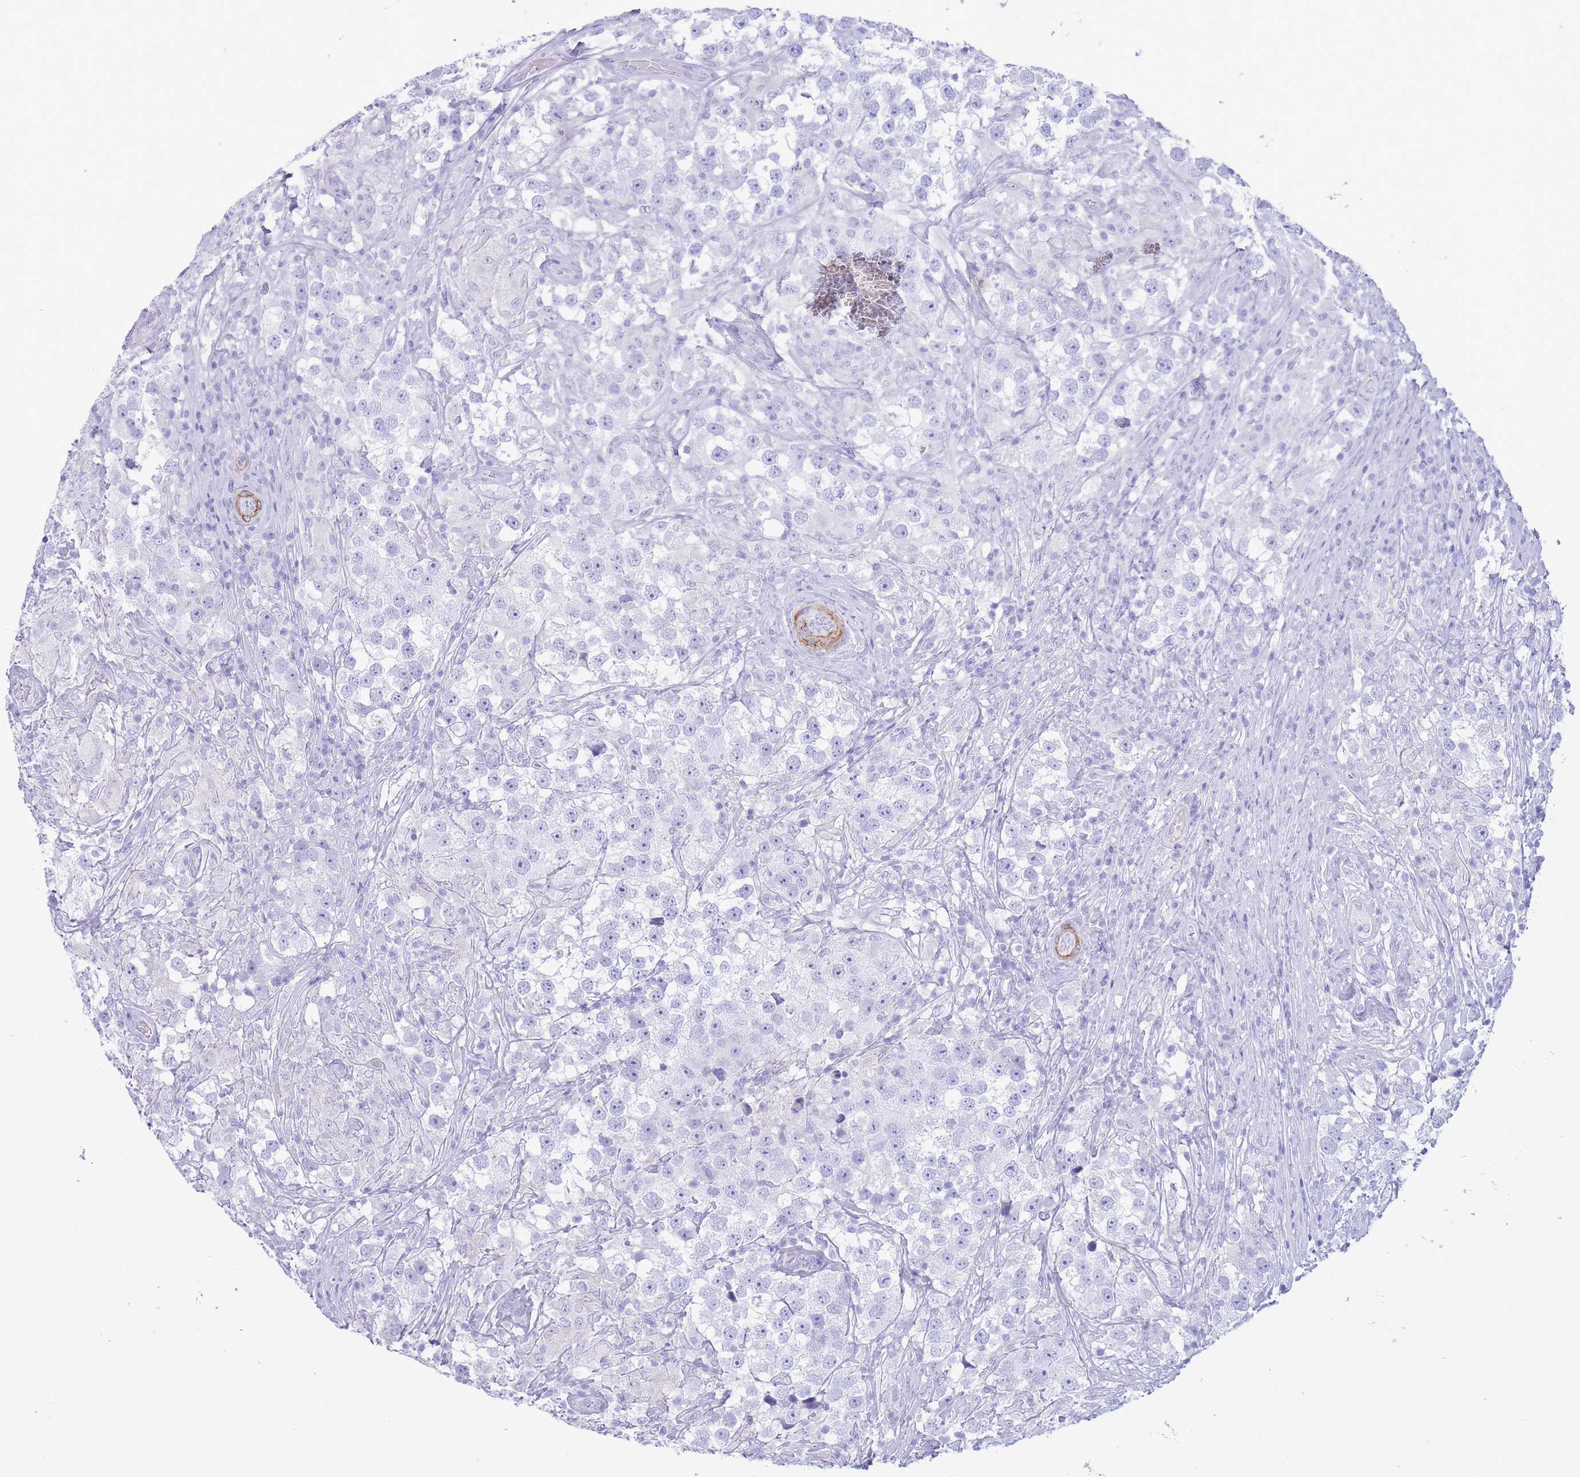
{"staining": {"intensity": "negative", "quantity": "none", "location": "none"}, "tissue": "testis cancer", "cell_type": "Tumor cells", "image_type": "cancer", "snomed": [{"axis": "morphology", "description": "Seminoma, NOS"}, {"axis": "topography", "description": "Testis"}], "caption": "An immunohistochemistry photomicrograph of seminoma (testis) is shown. There is no staining in tumor cells of seminoma (testis).", "gene": "VWA8", "patient": {"sex": "male", "age": 46}}